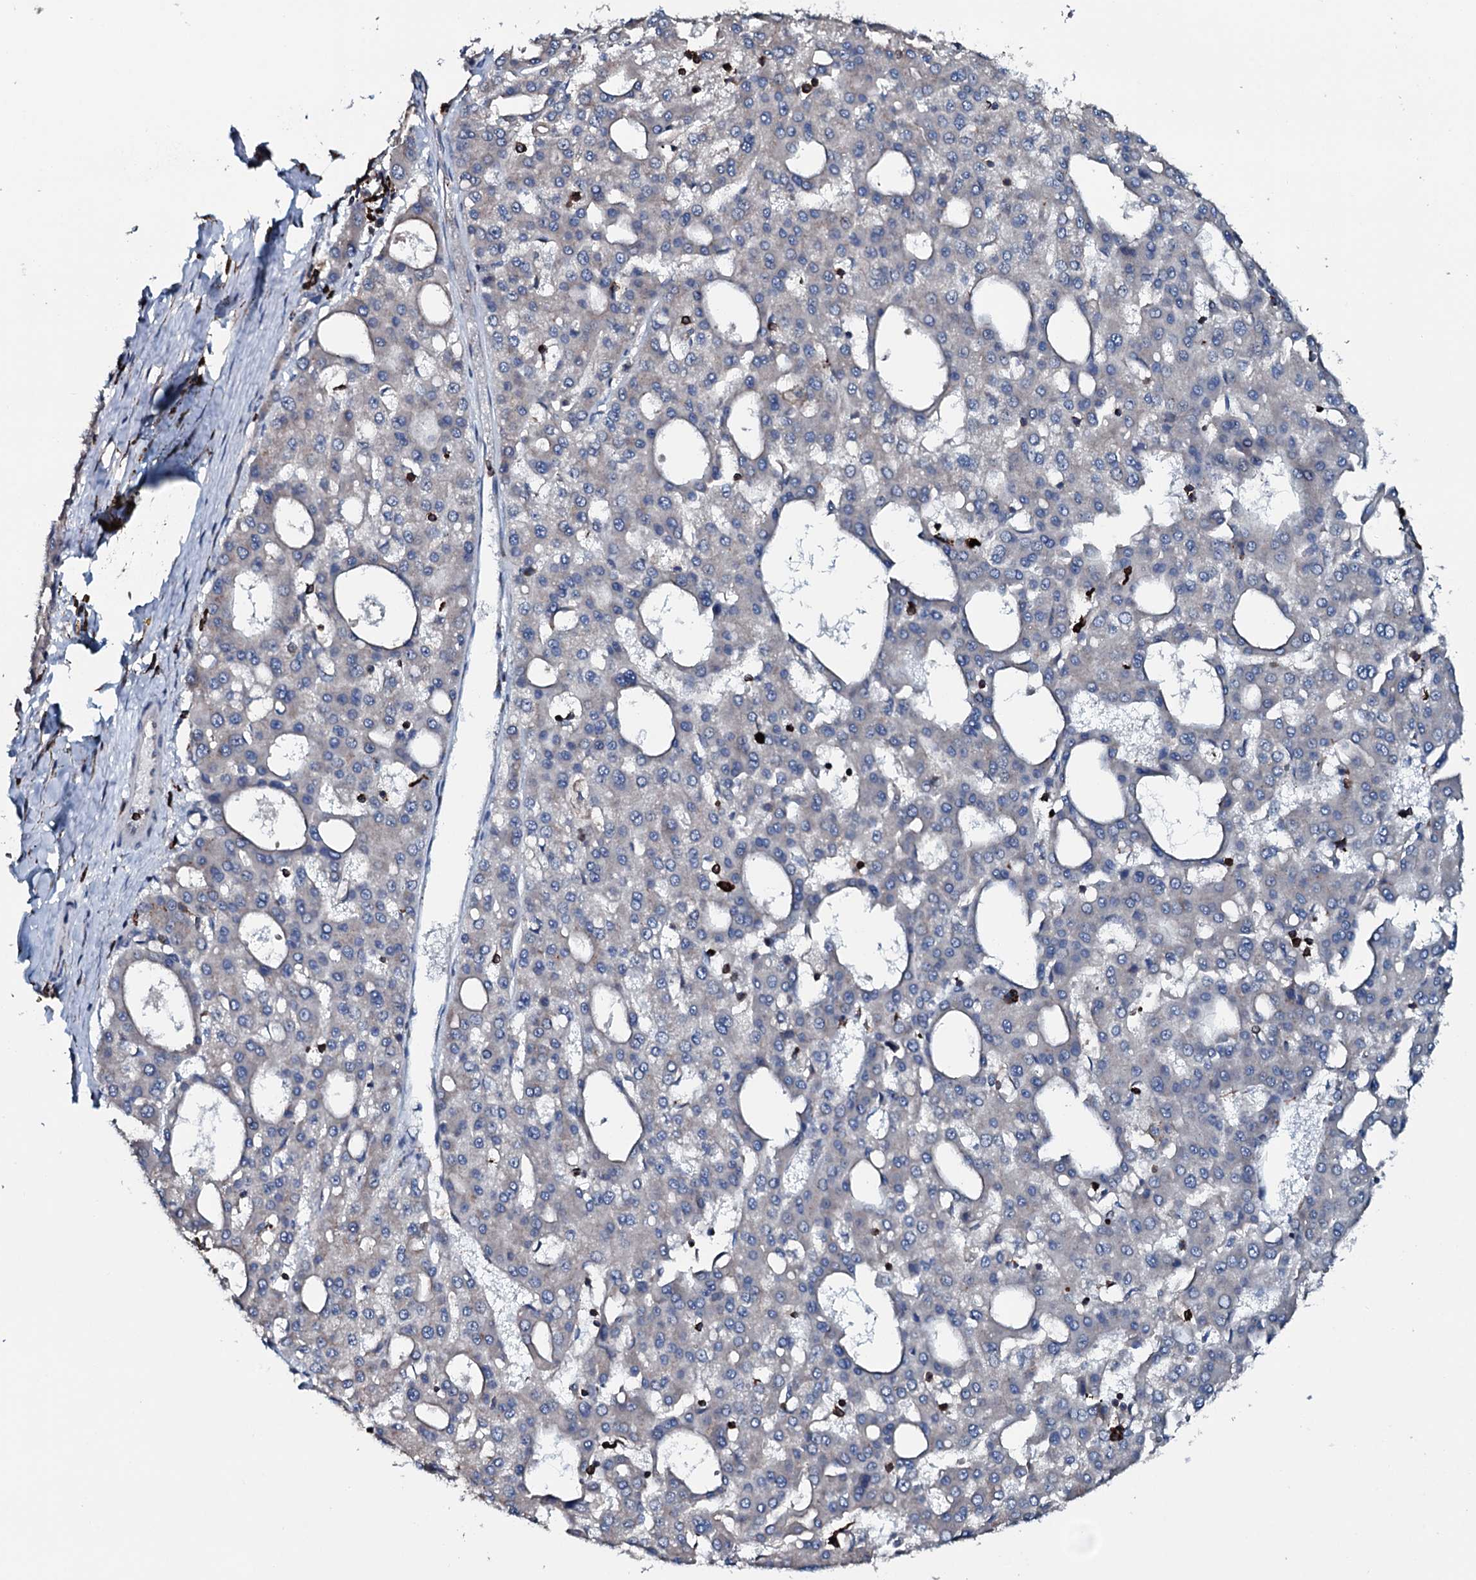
{"staining": {"intensity": "negative", "quantity": "none", "location": "none"}, "tissue": "liver cancer", "cell_type": "Tumor cells", "image_type": "cancer", "snomed": [{"axis": "morphology", "description": "Carcinoma, Hepatocellular, NOS"}, {"axis": "topography", "description": "Liver"}], "caption": "Immunohistochemistry micrograph of neoplastic tissue: human liver cancer (hepatocellular carcinoma) stained with DAB displays no significant protein staining in tumor cells.", "gene": "OGFOD2", "patient": {"sex": "male", "age": 47}}